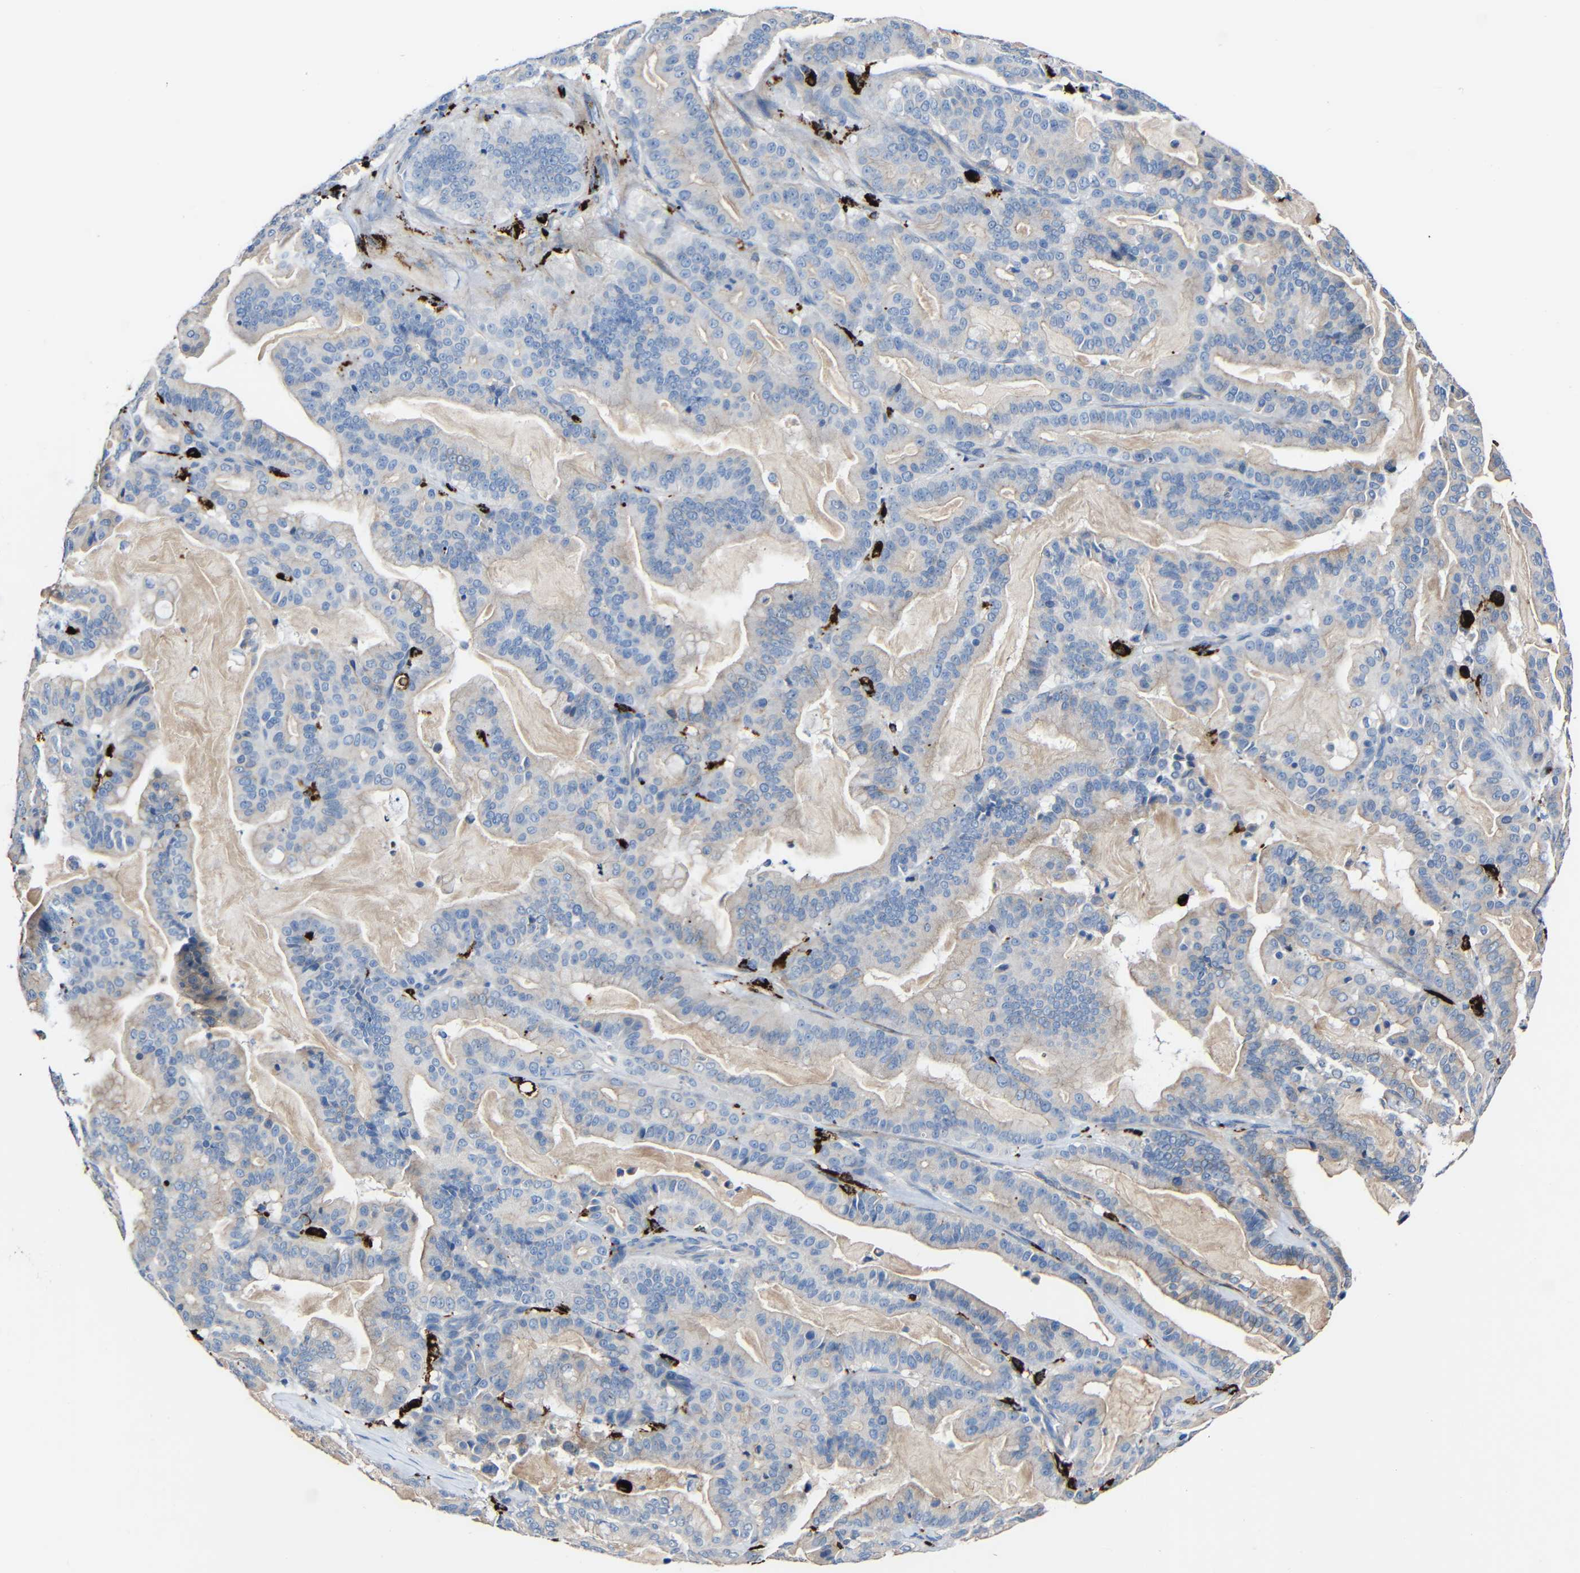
{"staining": {"intensity": "weak", "quantity": "25%-75%", "location": "cytoplasmic/membranous"}, "tissue": "pancreatic cancer", "cell_type": "Tumor cells", "image_type": "cancer", "snomed": [{"axis": "morphology", "description": "Adenocarcinoma, NOS"}, {"axis": "topography", "description": "Pancreas"}], "caption": "Adenocarcinoma (pancreatic) stained with immunohistochemistry reveals weak cytoplasmic/membranous expression in approximately 25%-75% of tumor cells. (DAB IHC, brown staining for protein, blue staining for nuclei).", "gene": "HLA-DMA", "patient": {"sex": "male", "age": 63}}